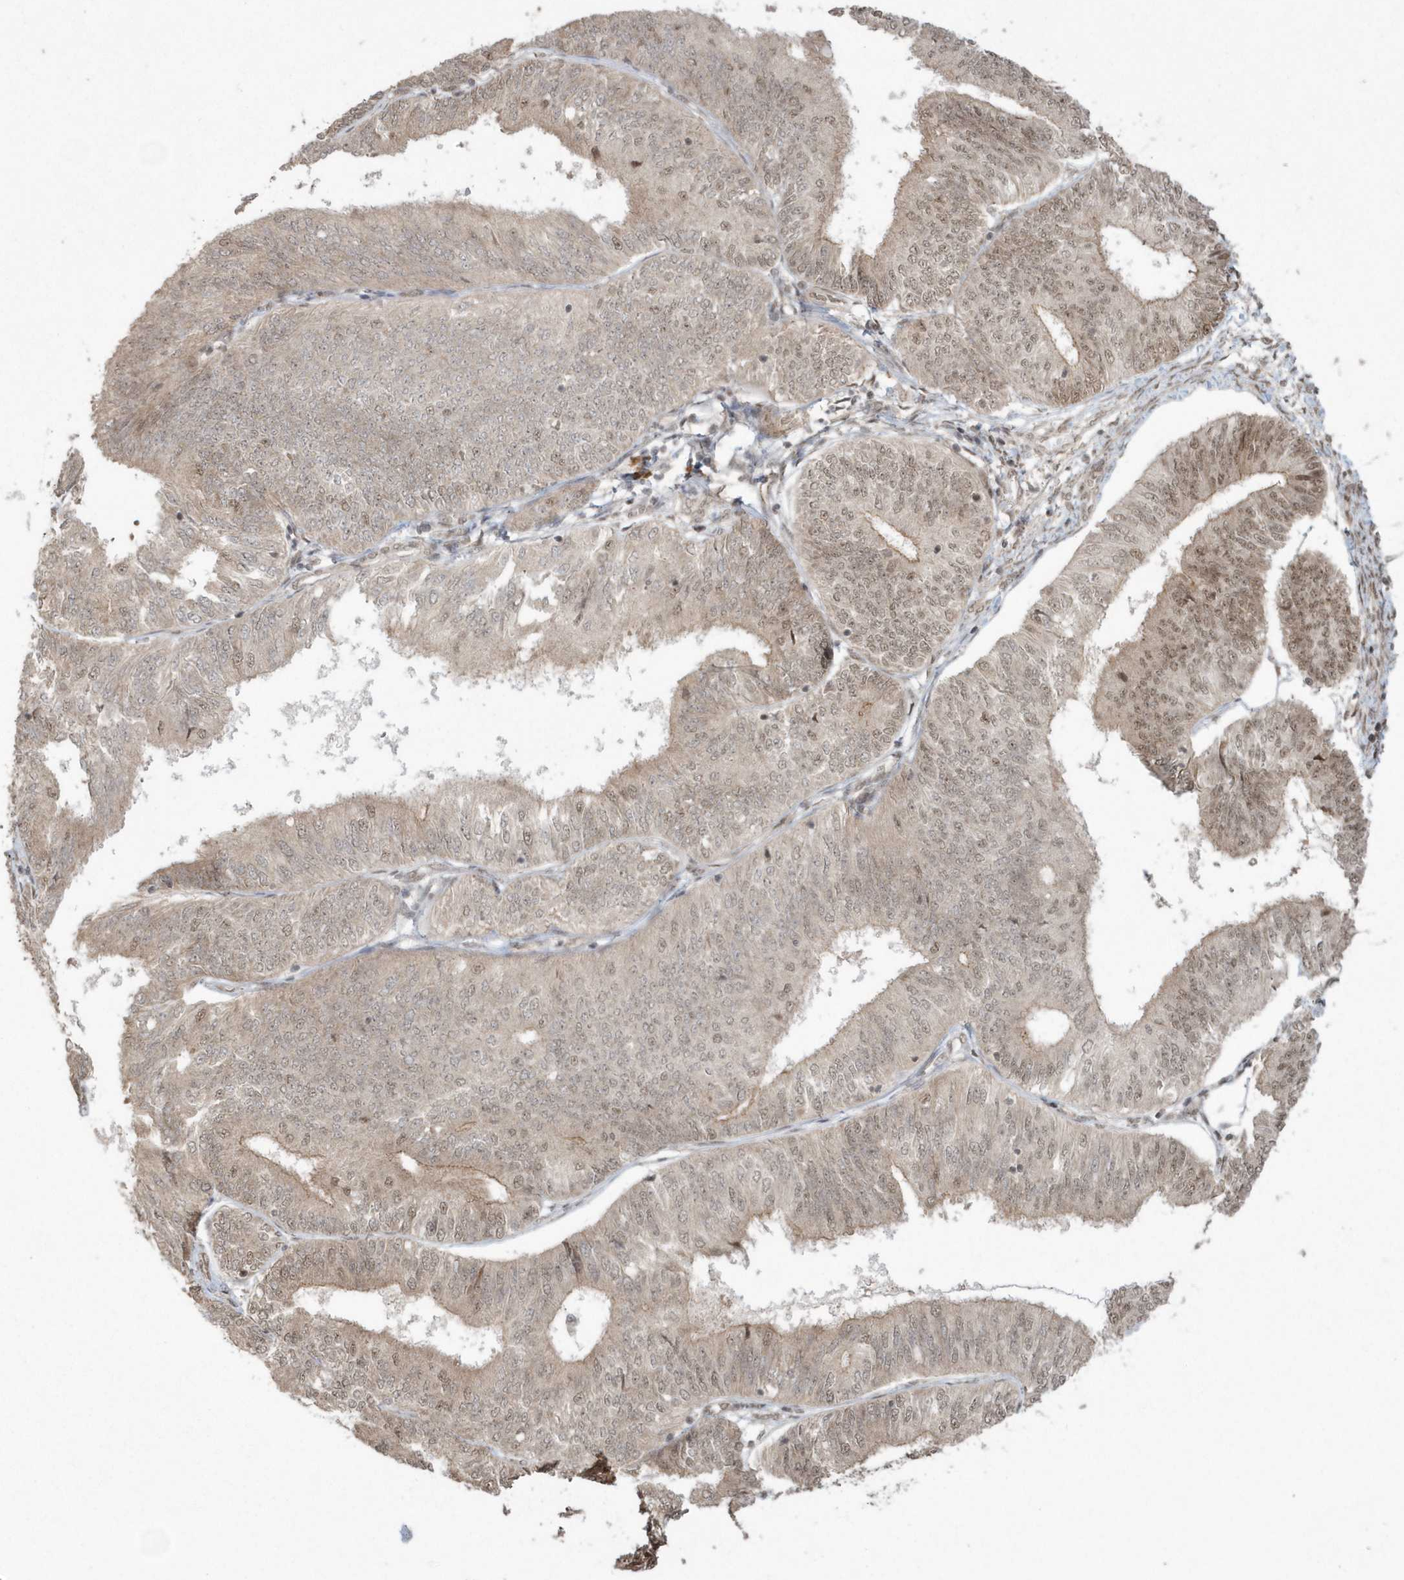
{"staining": {"intensity": "weak", "quantity": "25%-75%", "location": "cytoplasmic/membranous,nuclear"}, "tissue": "endometrial cancer", "cell_type": "Tumor cells", "image_type": "cancer", "snomed": [{"axis": "morphology", "description": "Adenocarcinoma, NOS"}, {"axis": "topography", "description": "Endometrium"}], "caption": "The image displays a brown stain indicating the presence of a protein in the cytoplasmic/membranous and nuclear of tumor cells in endometrial adenocarcinoma. The protein is shown in brown color, while the nuclei are stained blue.", "gene": "EPB41L4A", "patient": {"sex": "female", "age": 58}}